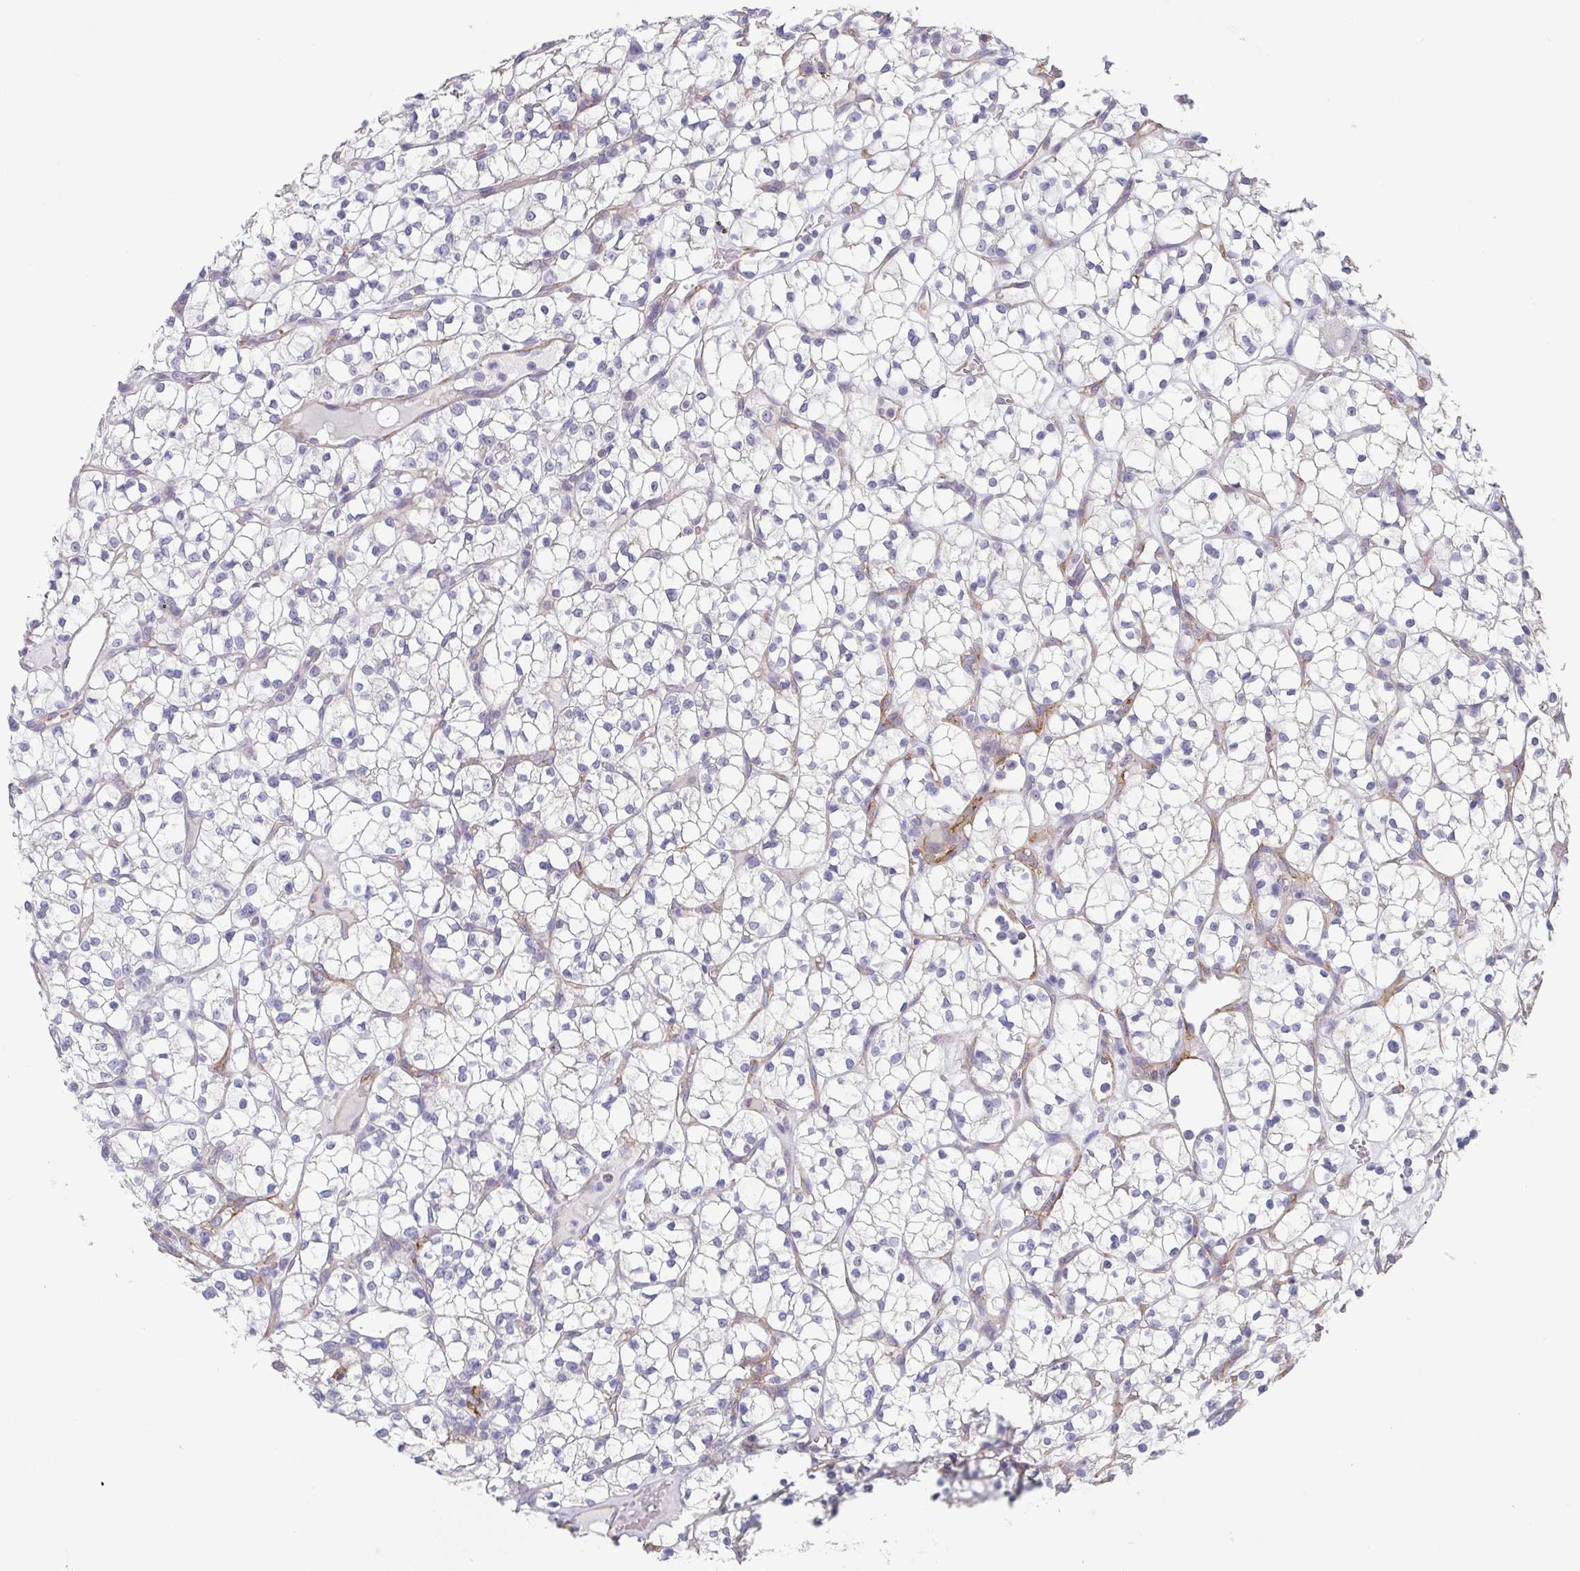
{"staining": {"intensity": "negative", "quantity": "none", "location": "none"}, "tissue": "renal cancer", "cell_type": "Tumor cells", "image_type": "cancer", "snomed": [{"axis": "morphology", "description": "Adenocarcinoma, NOS"}, {"axis": "topography", "description": "Kidney"}], "caption": "Renal cancer (adenocarcinoma) stained for a protein using immunohistochemistry (IHC) exhibits no expression tumor cells.", "gene": "DBN1", "patient": {"sex": "female", "age": 64}}